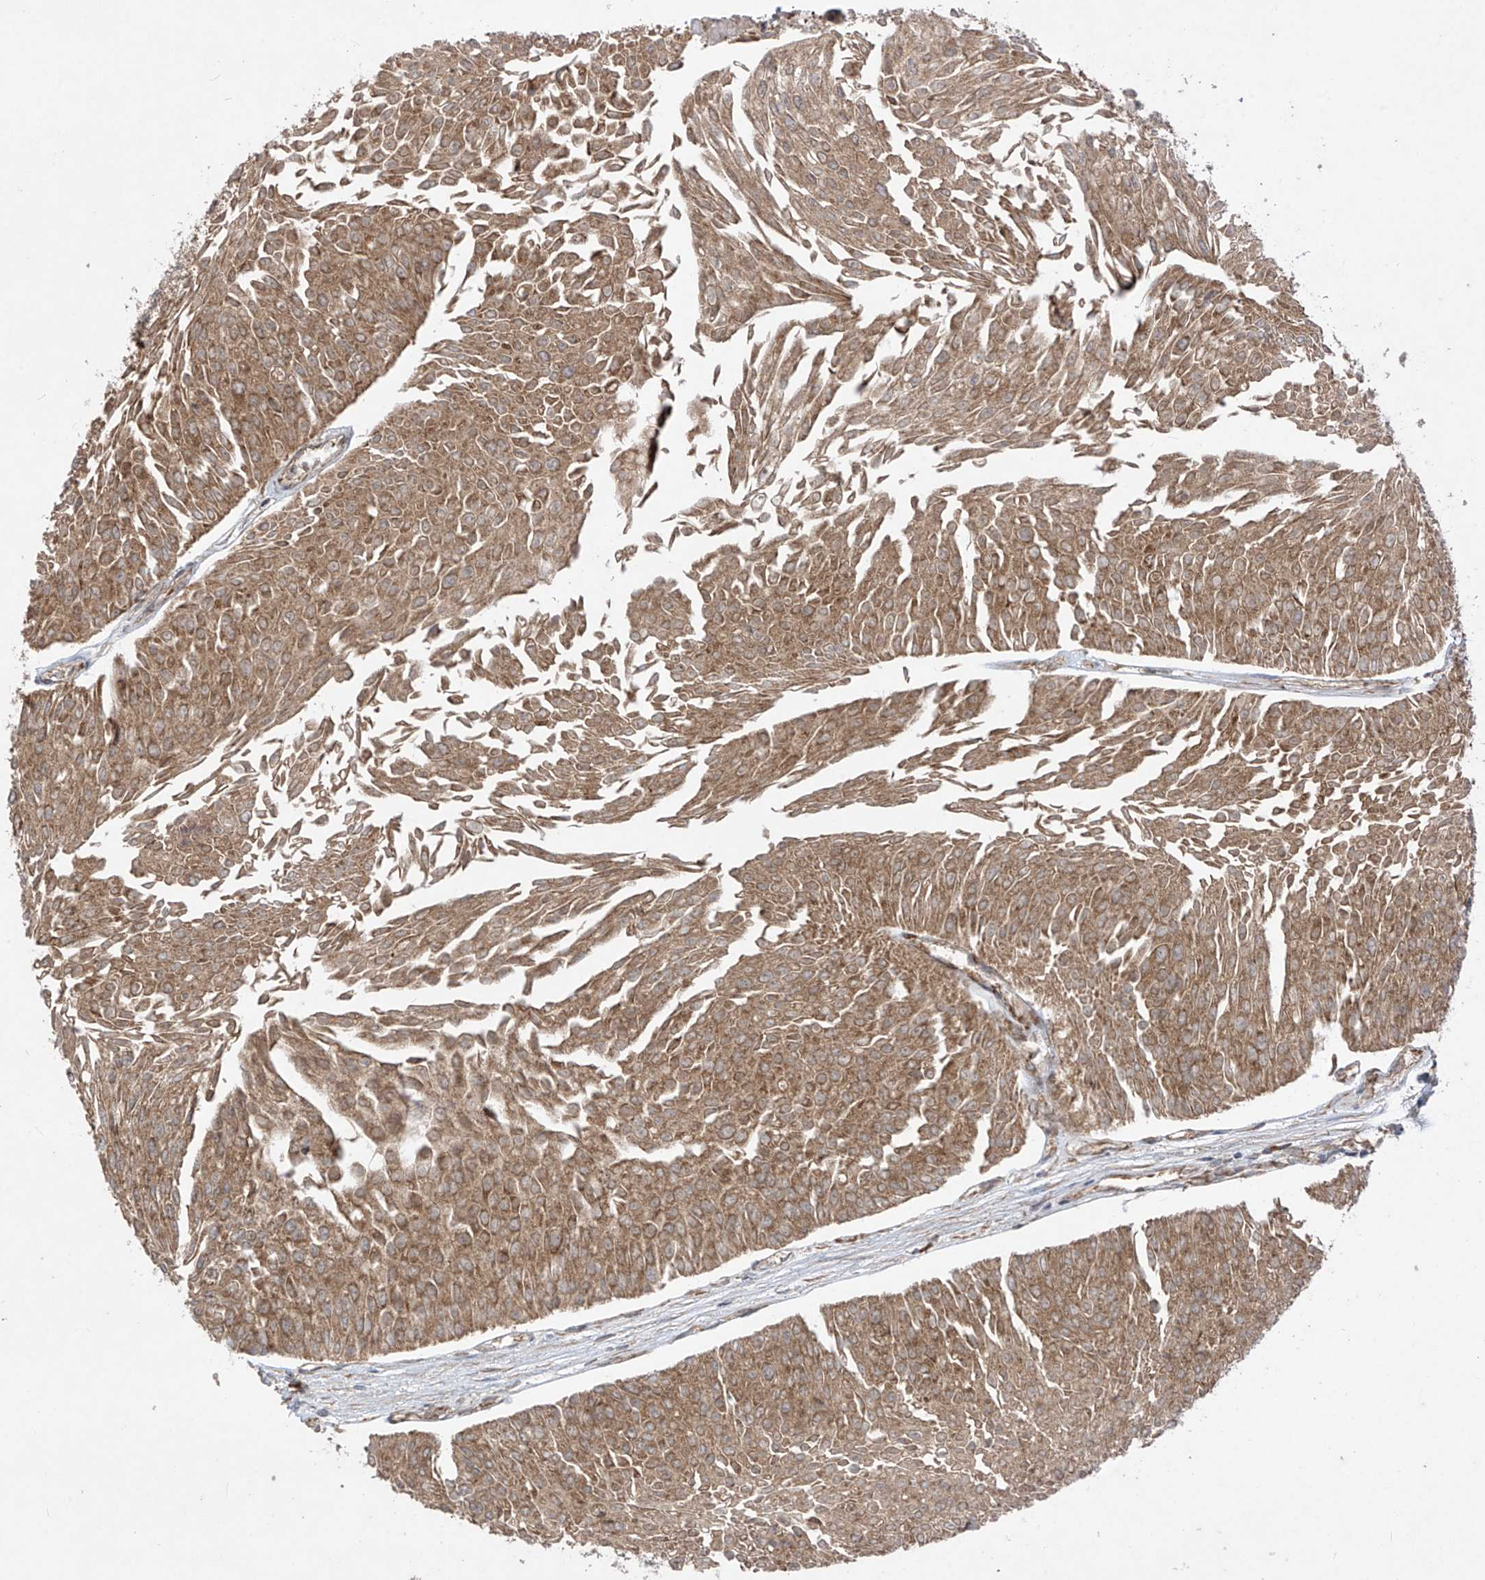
{"staining": {"intensity": "moderate", "quantity": ">75%", "location": "cytoplasmic/membranous"}, "tissue": "urothelial cancer", "cell_type": "Tumor cells", "image_type": "cancer", "snomed": [{"axis": "morphology", "description": "Urothelial carcinoma, Low grade"}, {"axis": "topography", "description": "Urinary bladder"}], "caption": "Immunohistochemical staining of urothelial carcinoma (low-grade) demonstrates medium levels of moderate cytoplasmic/membranous protein staining in approximately >75% of tumor cells.", "gene": "RPL34", "patient": {"sex": "male", "age": 67}}